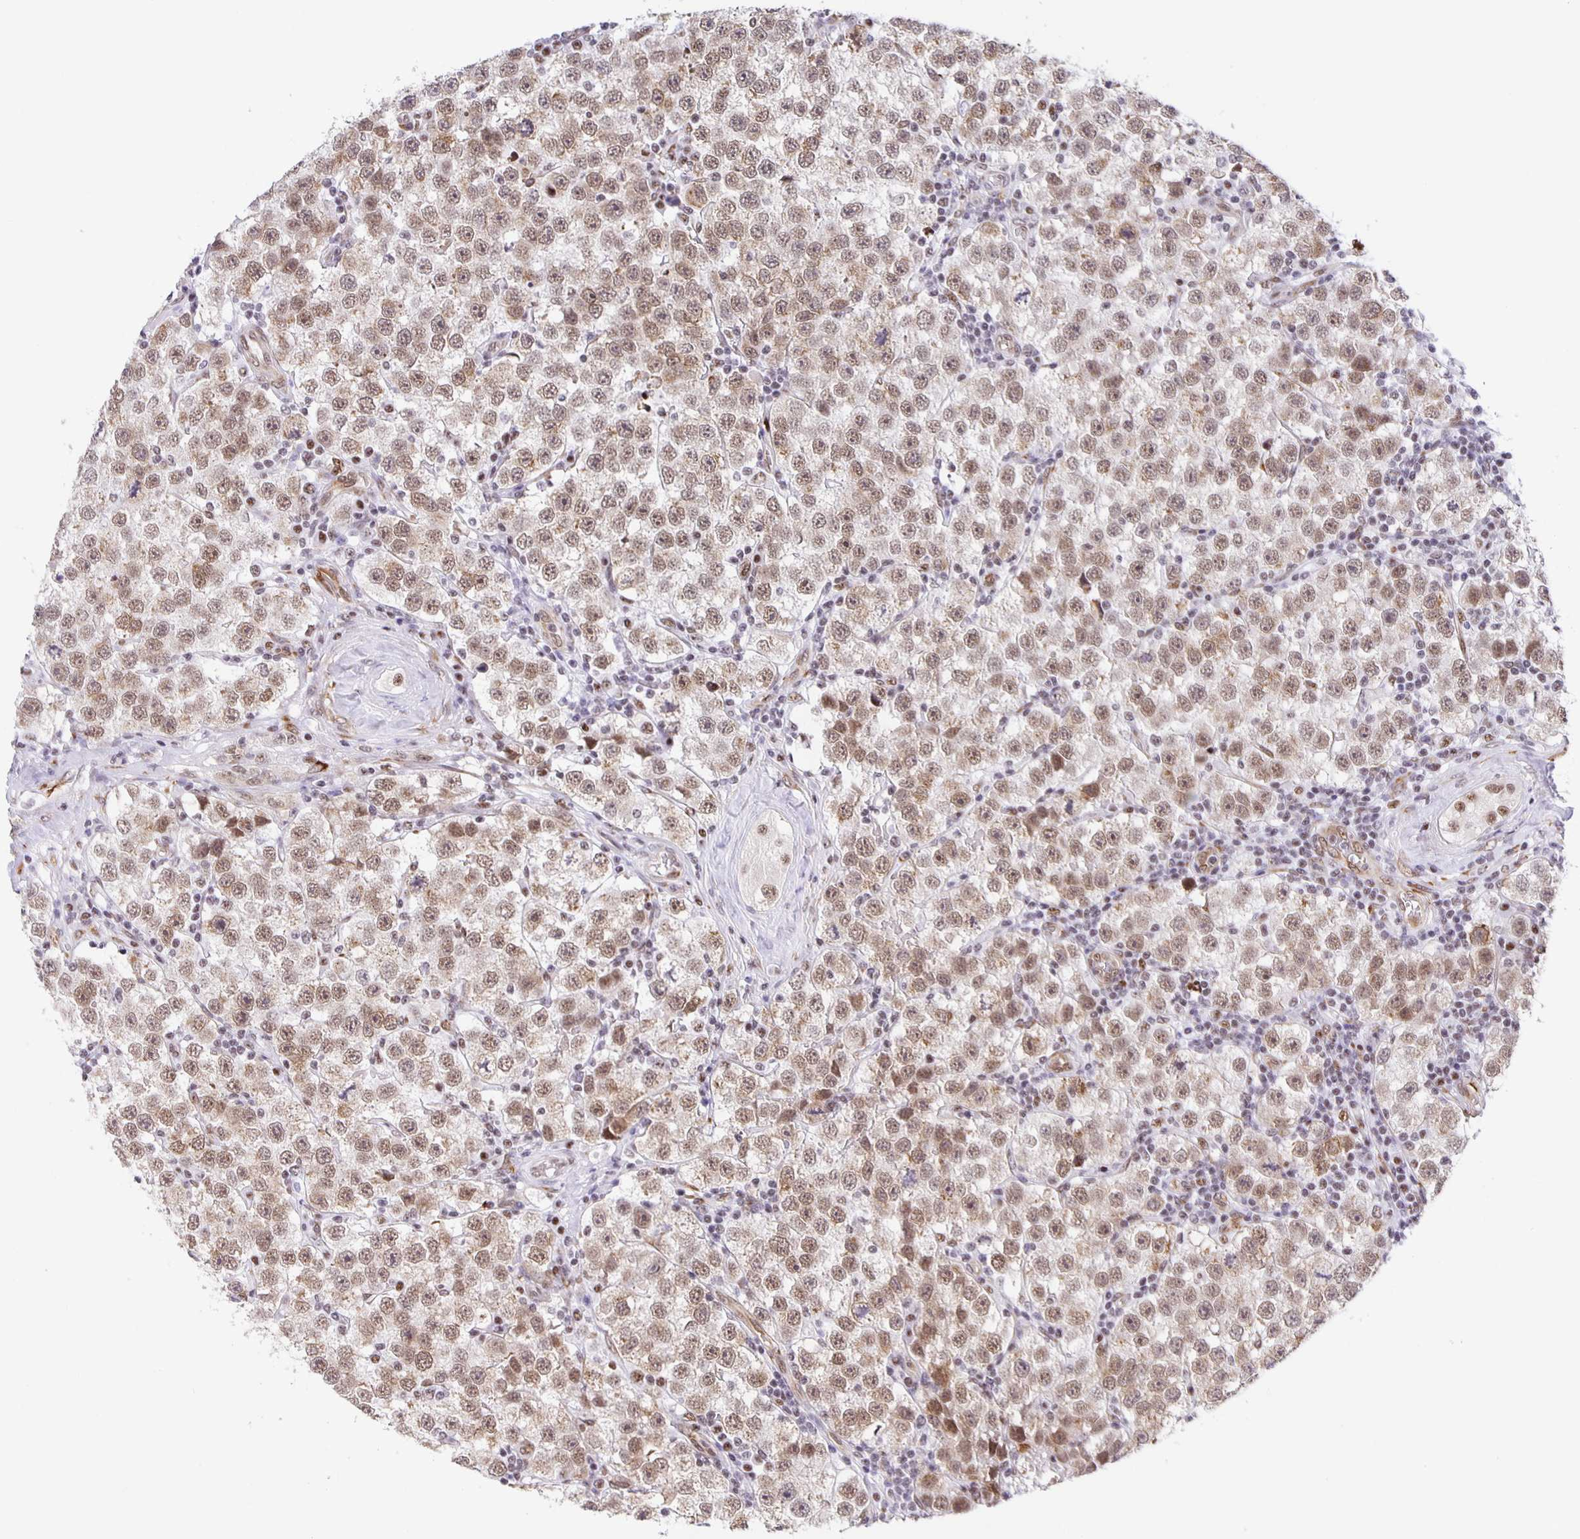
{"staining": {"intensity": "moderate", "quantity": ">75%", "location": "nuclear"}, "tissue": "testis cancer", "cell_type": "Tumor cells", "image_type": "cancer", "snomed": [{"axis": "morphology", "description": "Seminoma, NOS"}, {"axis": "topography", "description": "Testis"}], "caption": "Brown immunohistochemical staining in testis seminoma displays moderate nuclear positivity in about >75% of tumor cells.", "gene": "ZRANB2", "patient": {"sex": "male", "age": 34}}